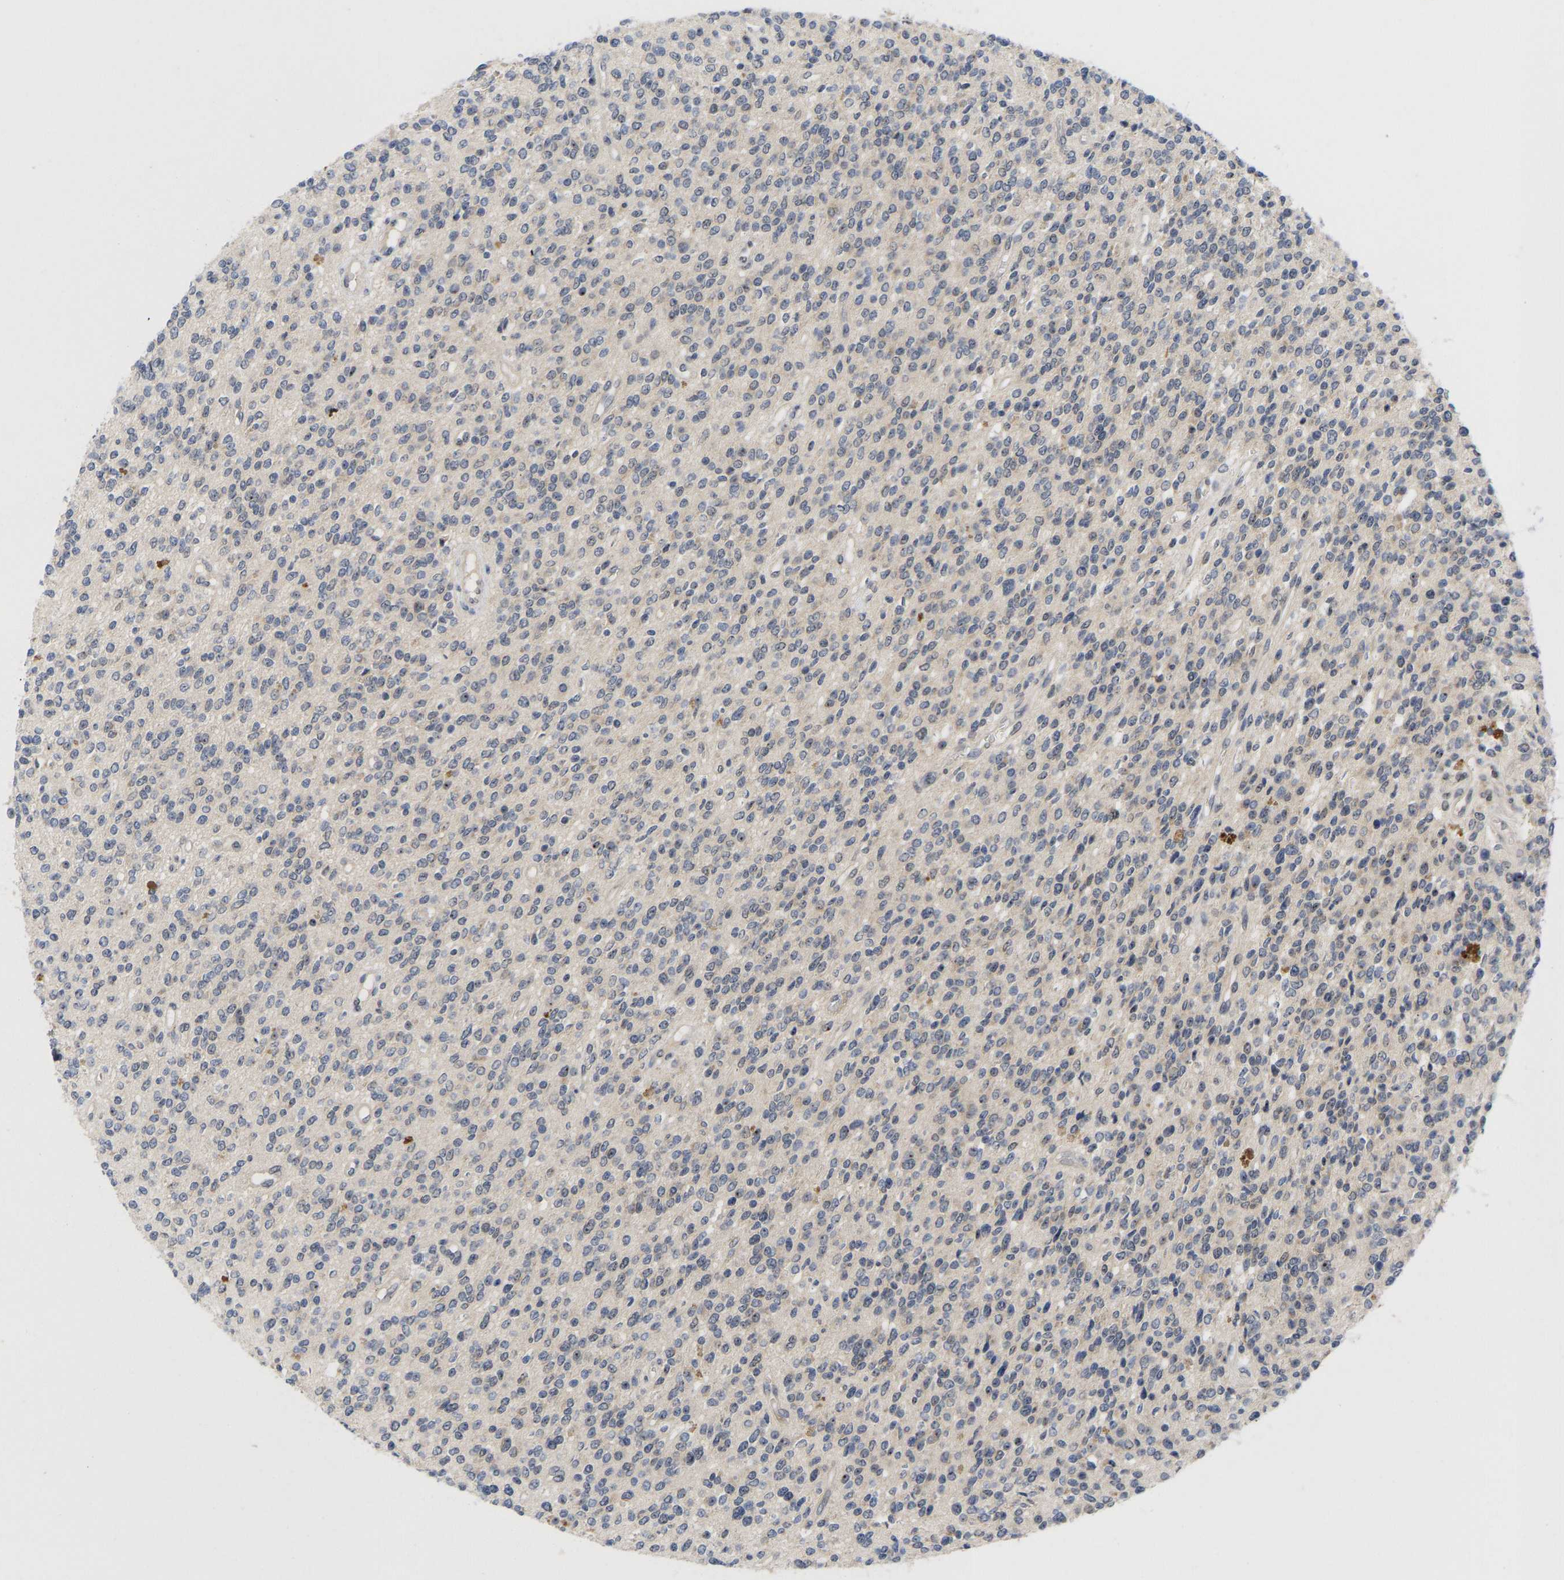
{"staining": {"intensity": "negative", "quantity": "none", "location": "none"}, "tissue": "glioma", "cell_type": "Tumor cells", "image_type": "cancer", "snomed": [{"axis": "morphology", "description": "Glioma, malignant, High grade"}, {"axis": "topography", "description": "Brain"}], "caption": "Malignant glioma (high-grade) was stained to show a protein in brown. There is no significant positivity in tumor cells.", "gene": "NLE1", "patient": {"sex": "male", "age": 34}}